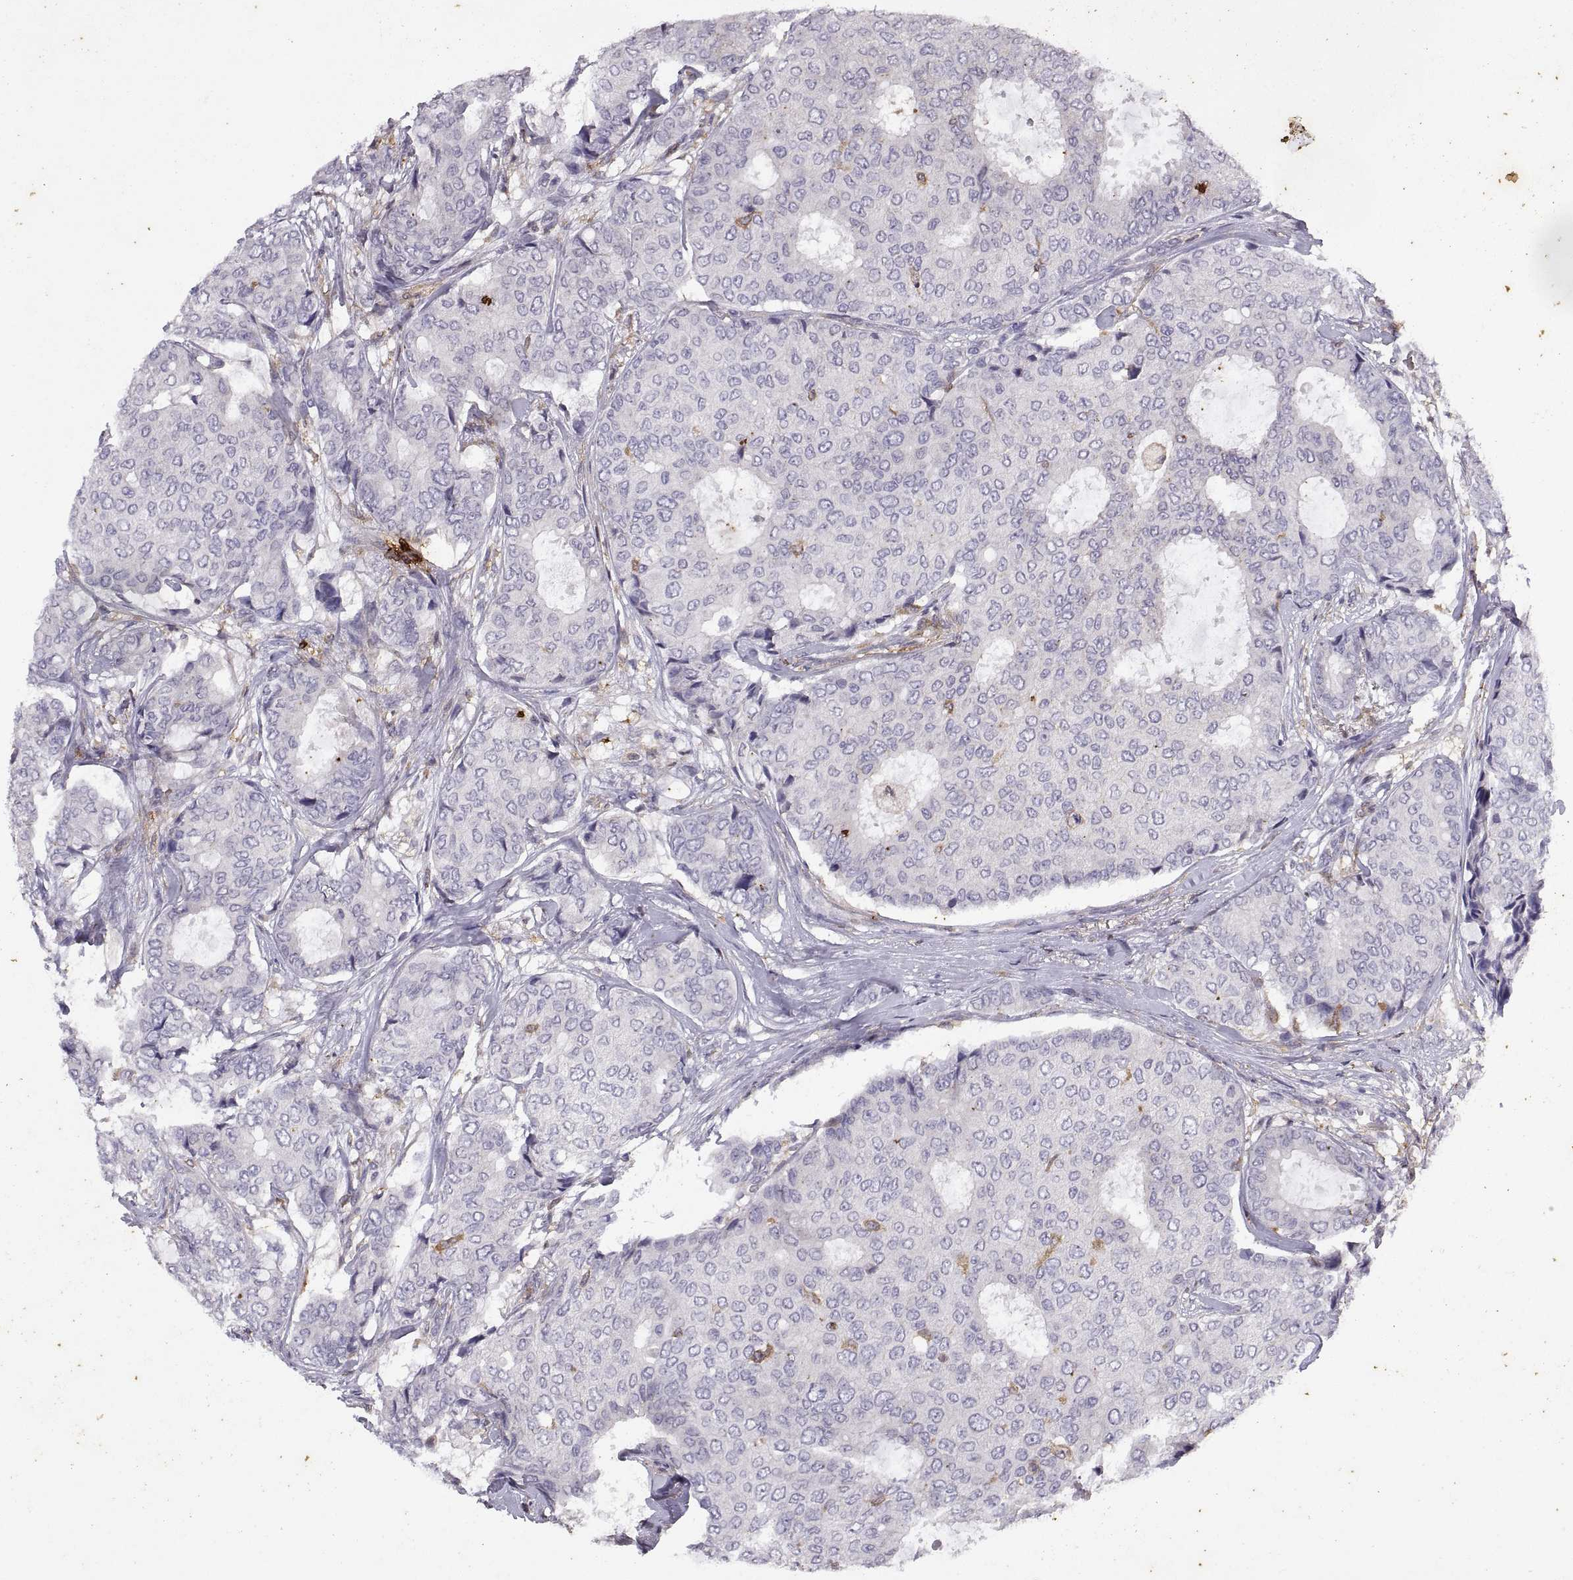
{"staining": {"intensity": "negative", "quantity": "none", "location": "none"}, "tissue": "breast cancer", "cell_type": "Tumor cells", "image_type": "cancer", "snomed": [{"axis": "morphology", "description": "Duct carcinoma"}, {"axis": "topography", "description": "Breast"}], "caption": "Tumor cells are negative for brown protein staining in invasive ductal carcinoma (breast).", "gene": "DOK3", "patient": {"sex": "female", "age": 75}}